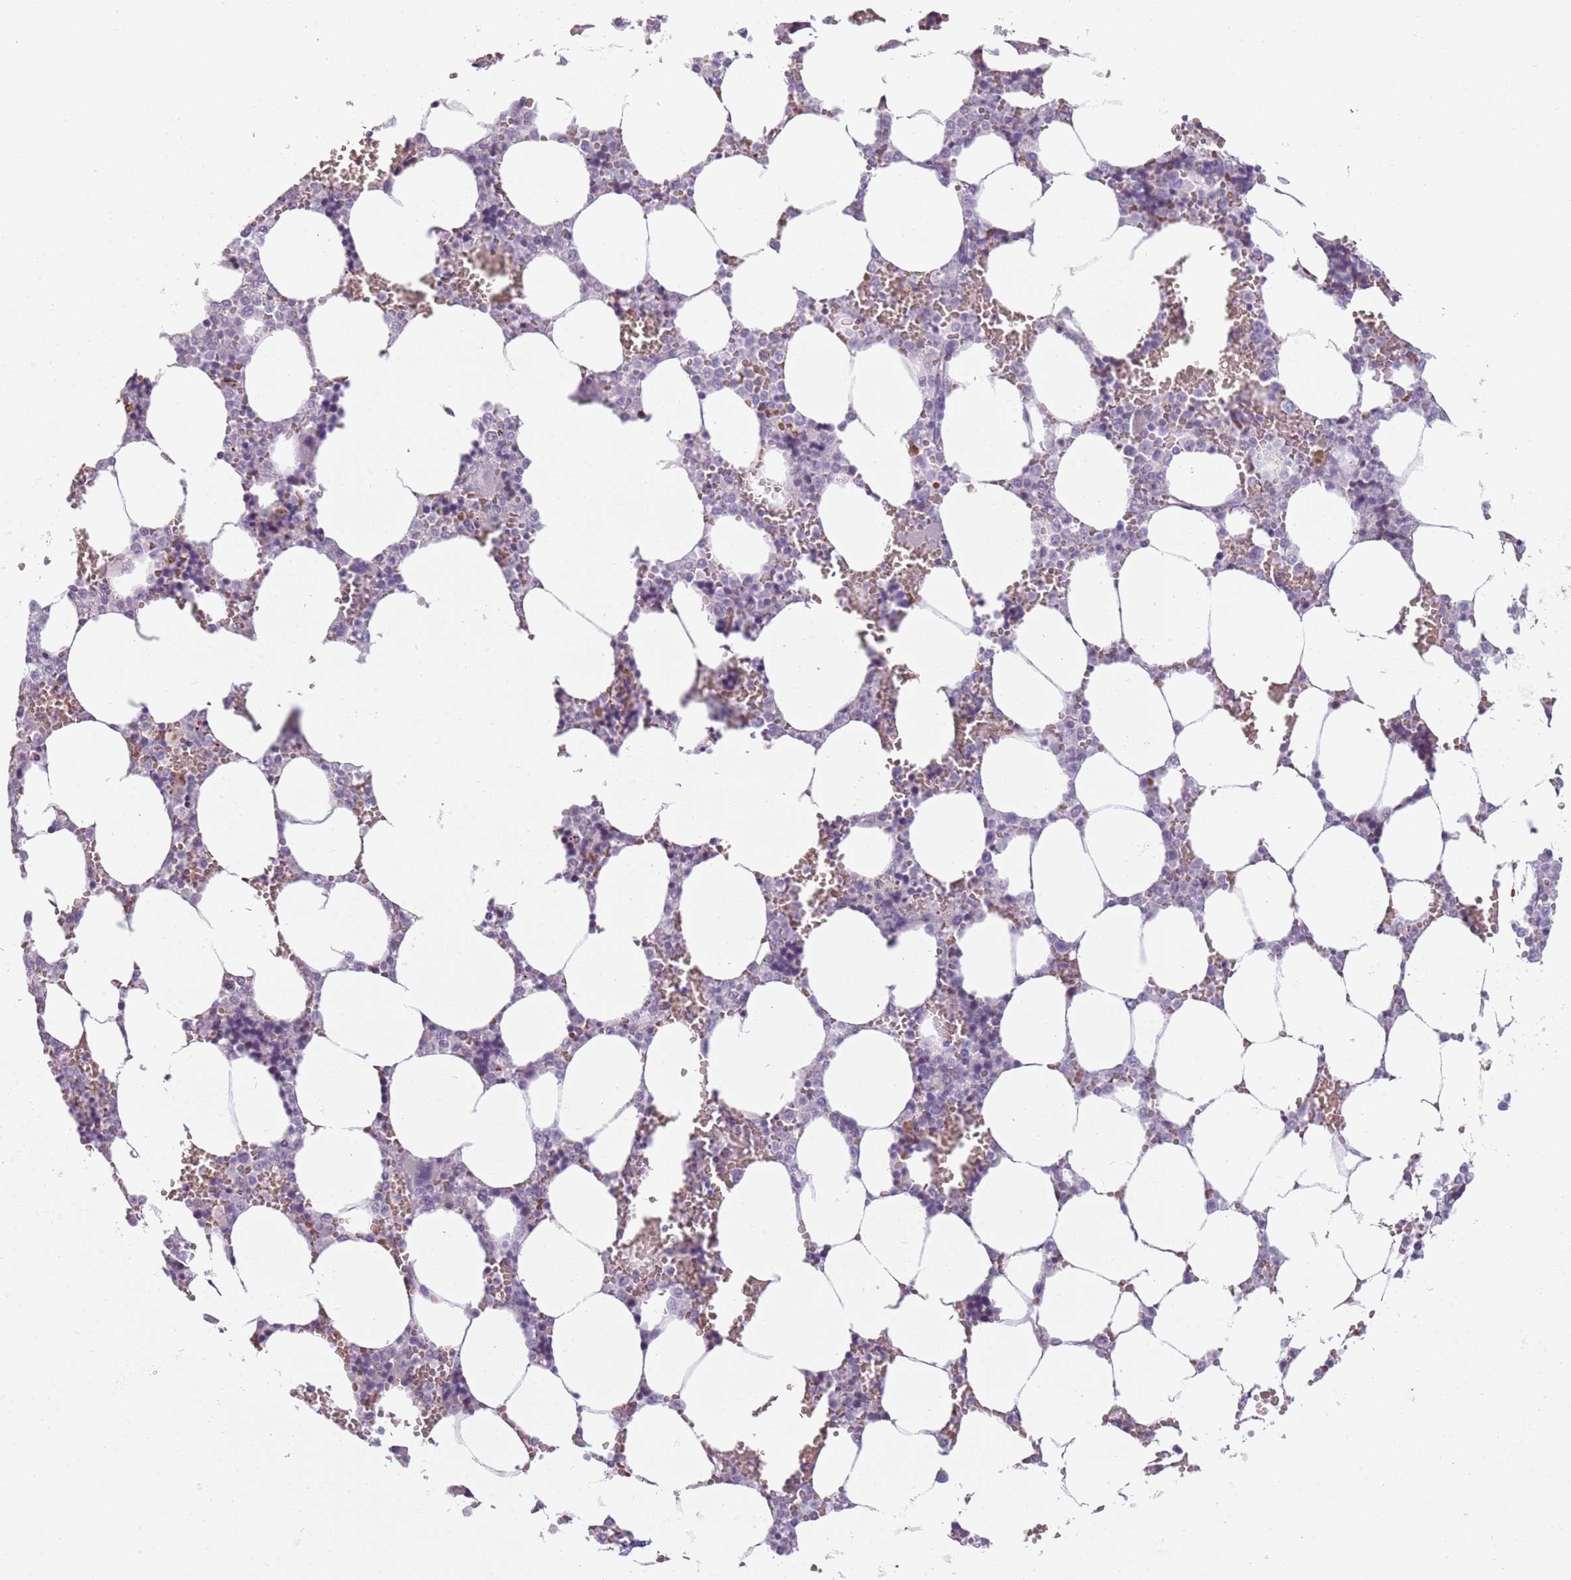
{"staining": {"intensity": "negative", "quantity": "none", "location": "none"}, "tissue": "bone marrow", "cell_type": "Hematopoietic cells", "image_type": "normal", "snomed": [{"axis": "morphology", "description": "Normal tissue, NOS"}, {"axis": "topography", "description": "Bone marrow"}], "caption": "There is no significant positivity in hematopoietic cells of bone marrow. Nuclei are stained in blue.", "gene": "PIEZO1", "patient": {"sex": "male", "age": 64}}